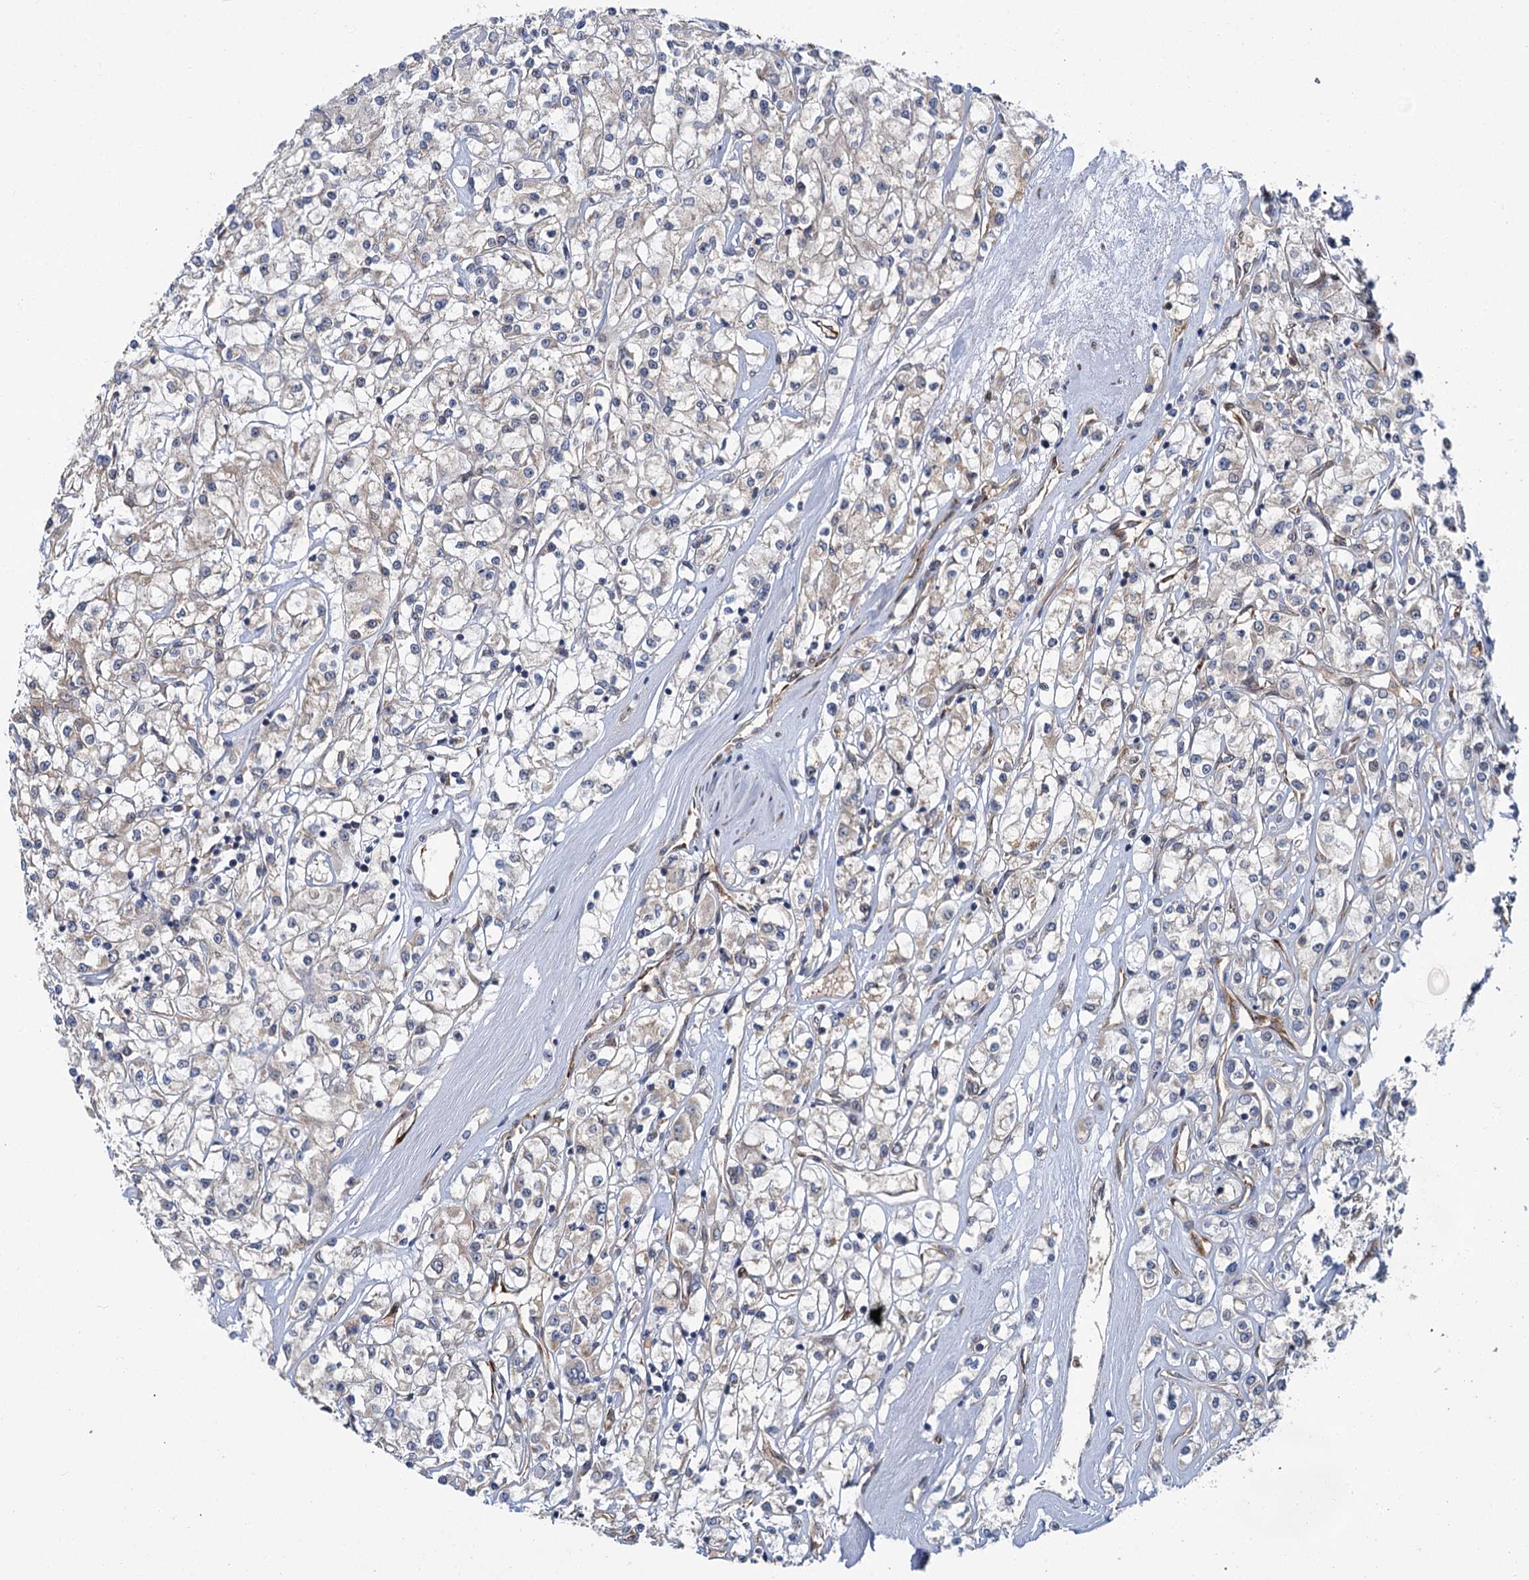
{"staining": {"intensity": "negative", "quantity": "none", "location": "none"}, "tissue": "renal cancer", "cell_type": "Tumor cells", "image_type": "cancer", "snomed": [{"axis": "morphology", "description": "Adenocarcinoma, NOS"}, {"axis": "topography", "description": "Kidney"}], "caption": "This histopathology image is of renal cancer stained with immunohistochemistry to label a protein in brown with the nuclei are counter-stained blue. There is no expression in tumor cells.", "gene": "APBA2", "patient": {"sex": "female", "age": 59}}